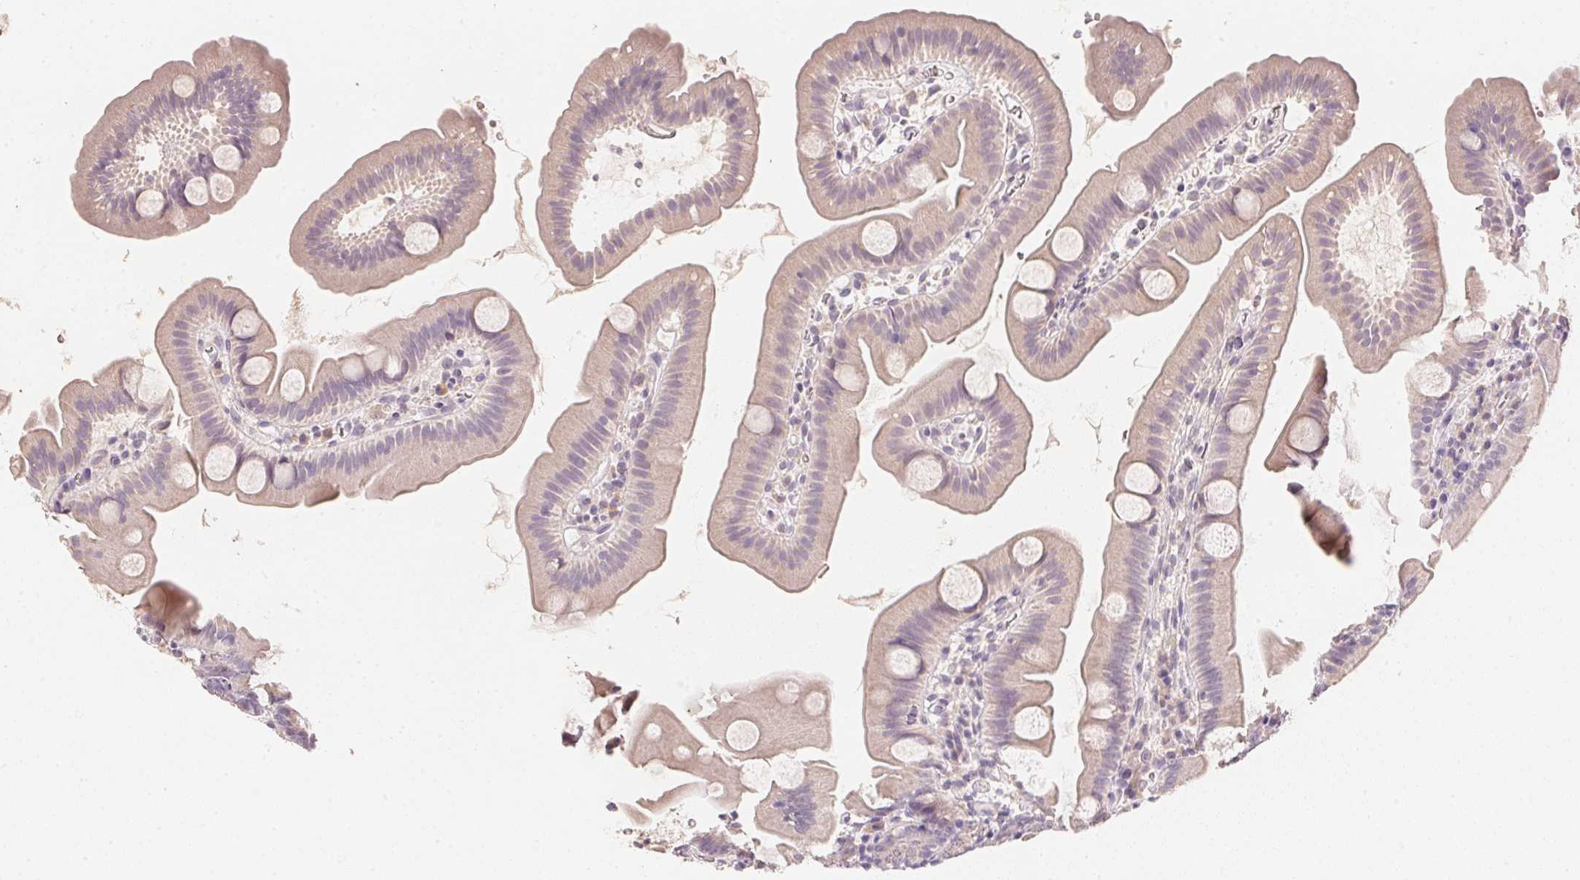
{"staining": {"intensity": "weak", "quantity": "<25%", "location": "cytoplasmic/membranous"}, "tissue": "small intestine", "cell_type": "Glandular cells", "image_type": "normal", "snomed": [{"axis": "morphology", "description": "Normal tissue, NOS"}, {"axis": "topography", "description": "Small intestine"}], "caption": "Glandular cells show no significant expression in unremarkable small intestine.", "gene": "DHCR24", "patient": {"sex": "female", "age": 68}}